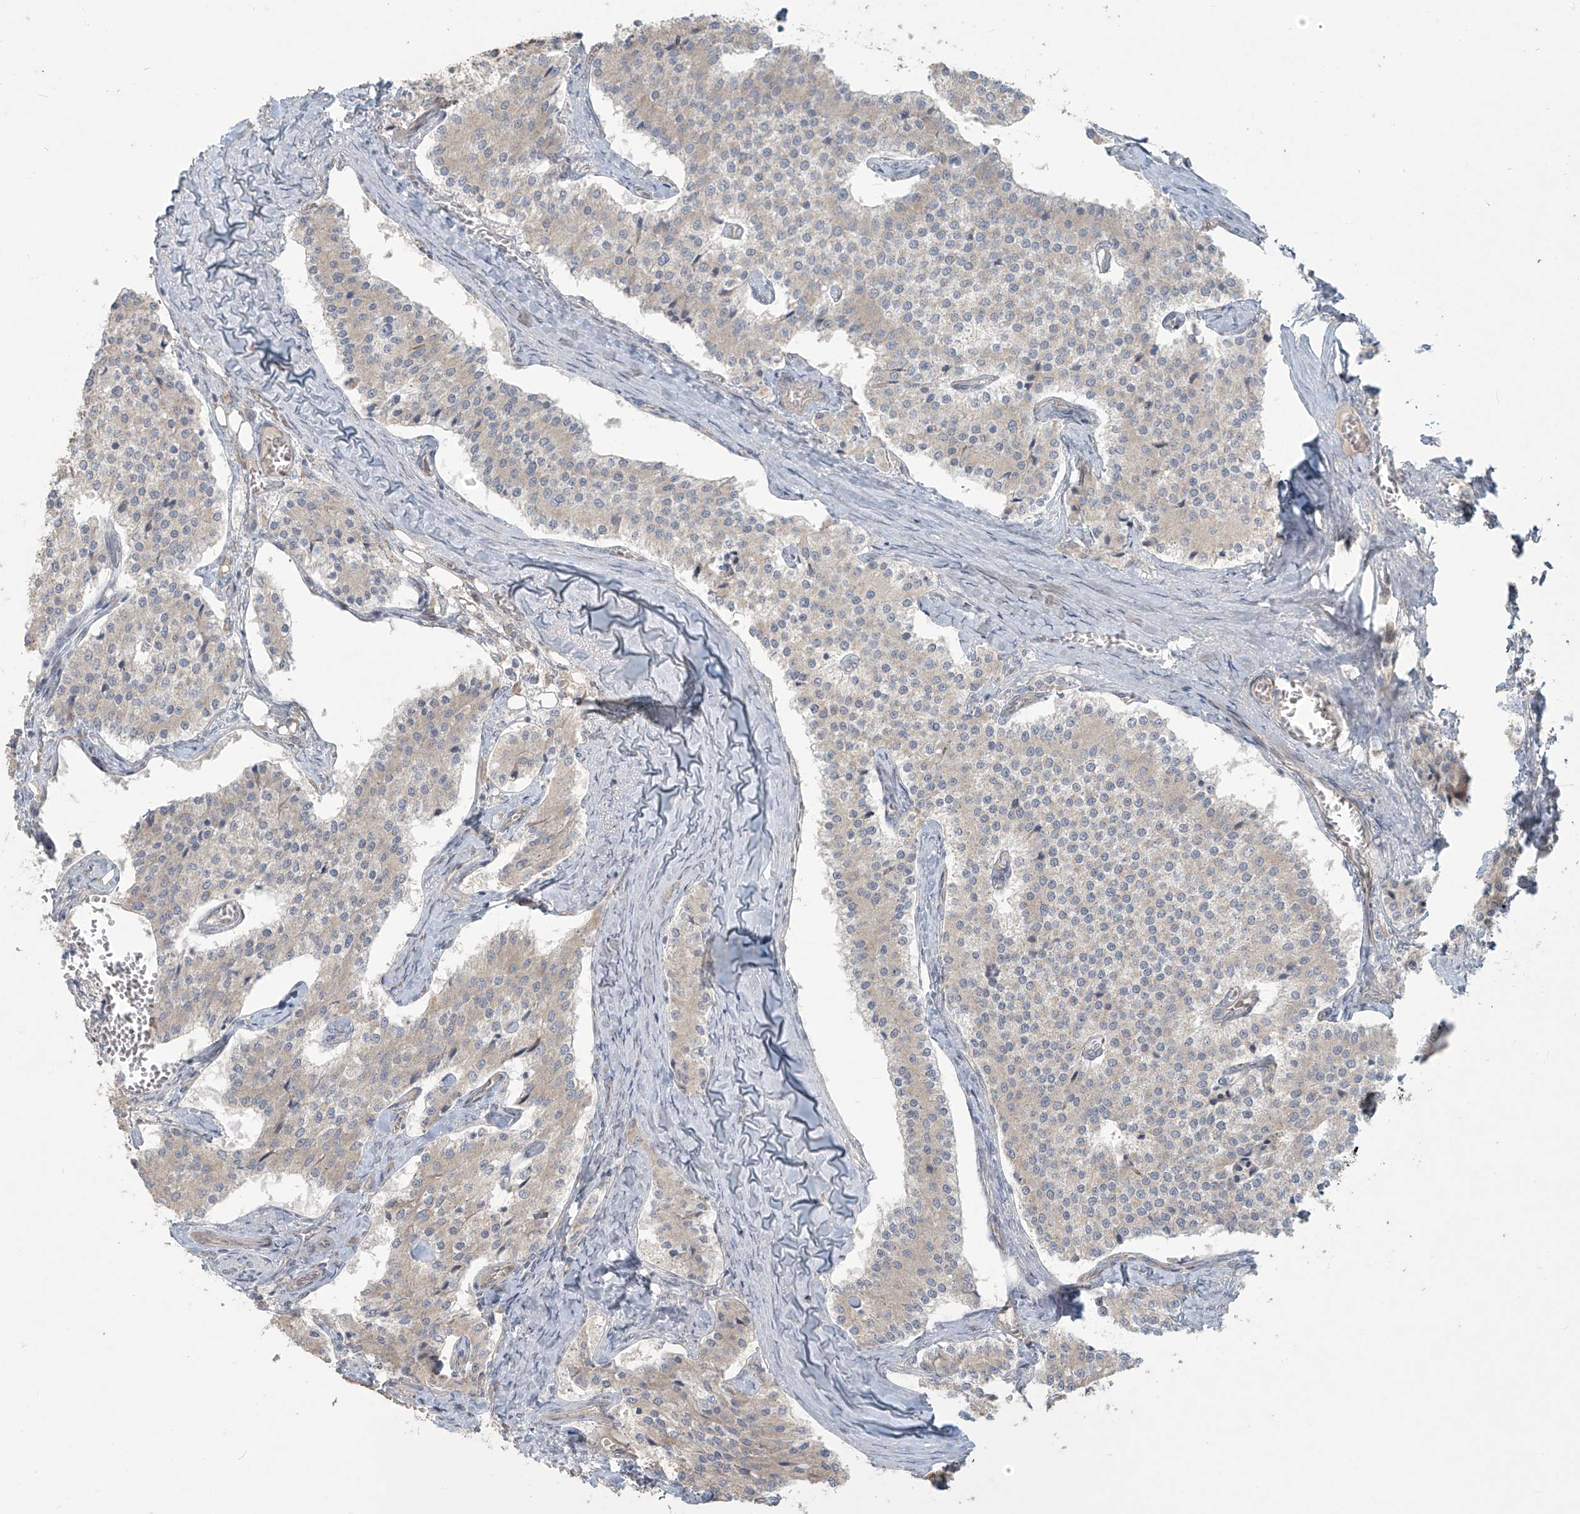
{"staining": {"intensity": "negative", "quantity": "none", "location": "none"}, "tissue": "carcinoid", "cell_type": "Tumor cells", "image_type": "cancer", "snomed": [{"axis": "morphology", "description": "Carcinoid, malignant, NOS"}, {"axis": "topography", "description": "Colon"}], "caption": "DAB immunohistochemical staining of carcinoid (malignant) demonstrates no significant expression in tumor cells.", "gene": "MAGIX", "patient": {"sex": "female", "age": 52}}